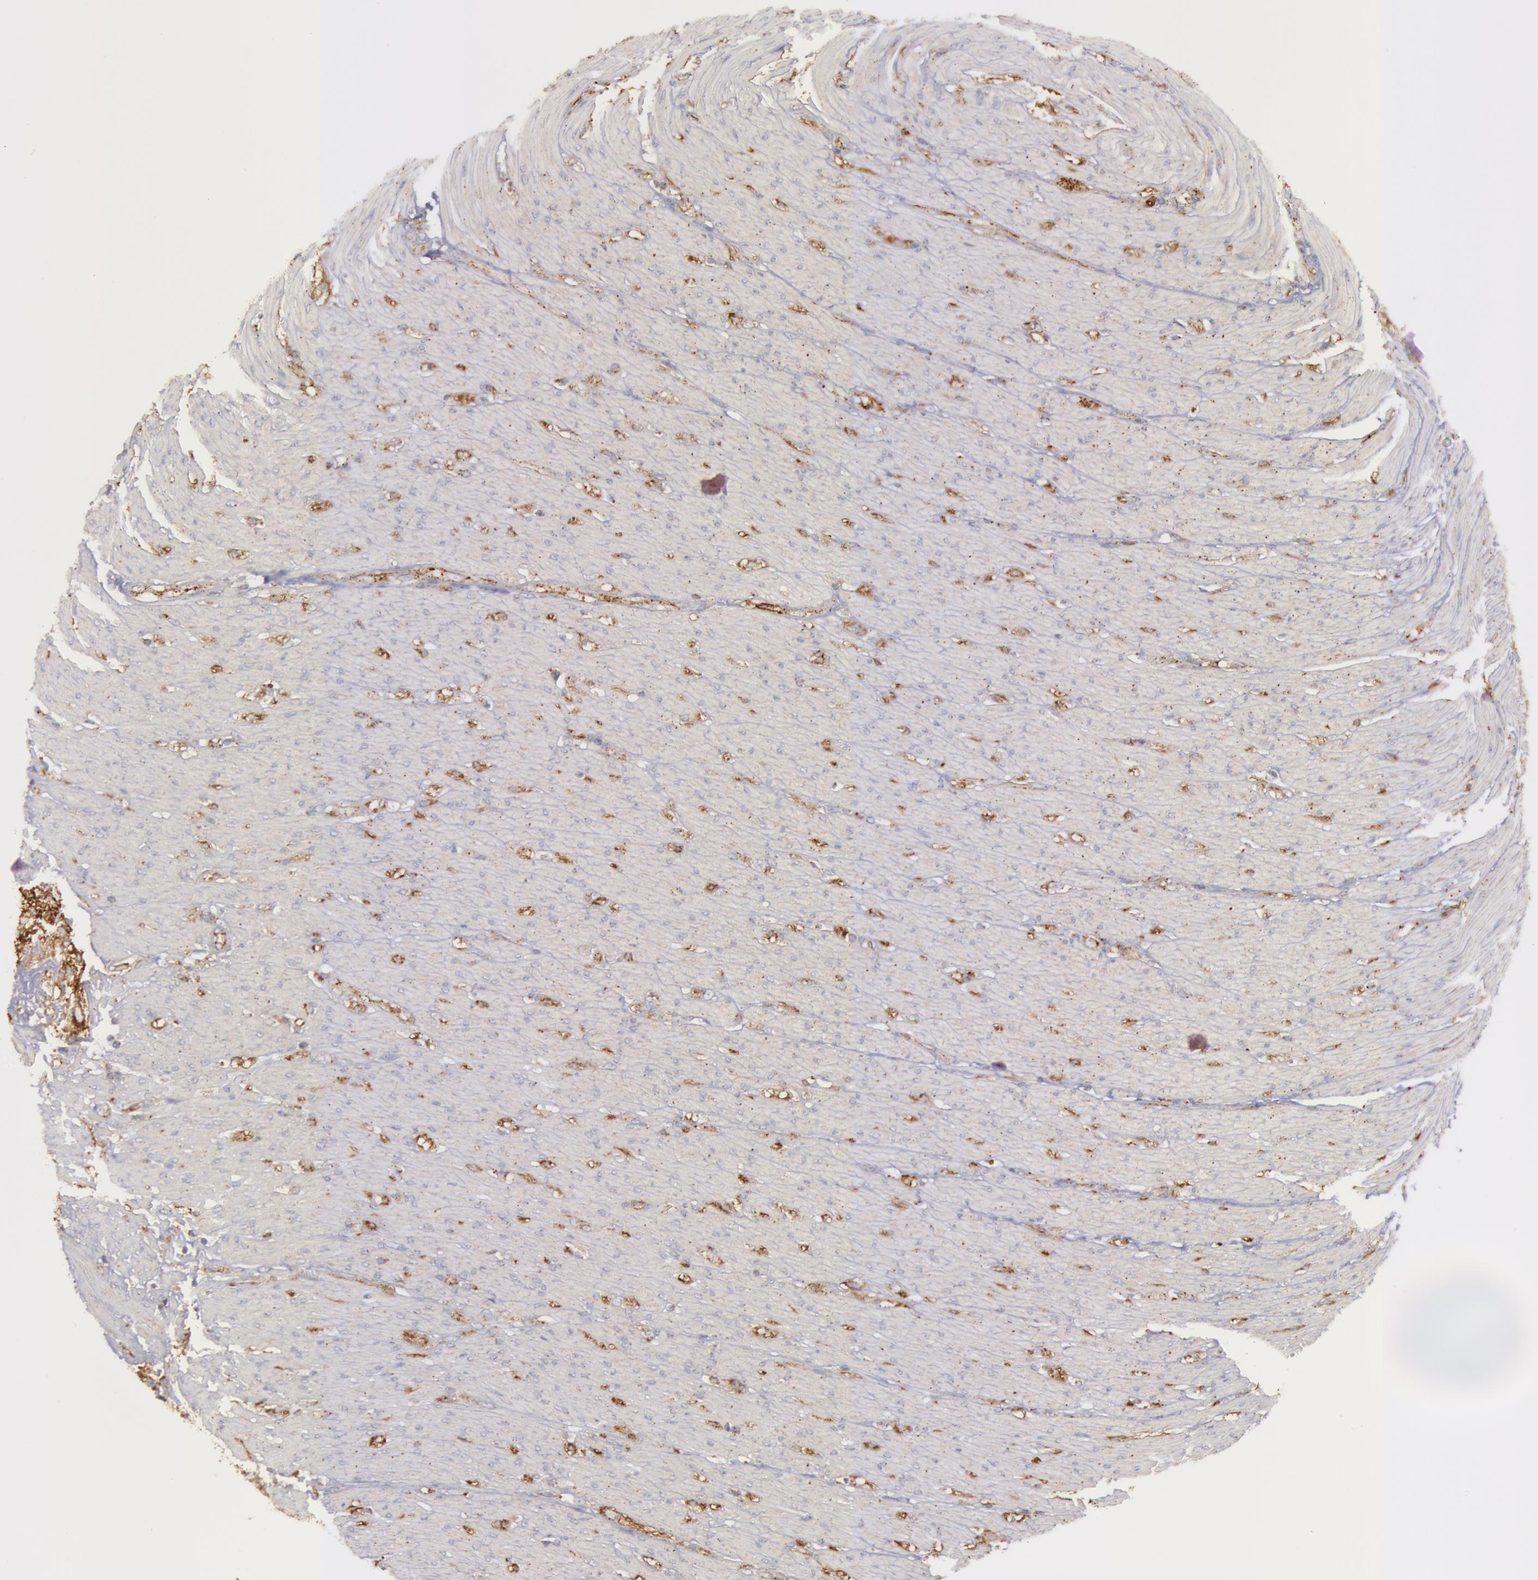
{"staining": {"intensity": "strong", "quantity": ">75%", "location": "cytoplasmic/membranous"}, "tissue": "colorectal cancer", "cell_type": "Tumor cells", "image_type": "cancer", "snomed": [{"axis": "morphology", "description": "Adenocarcinoma, NOS"}, {"axis": "topography", "description": "Colon"}], "caption": "The histopathology image shows staining of colorectal cancer, revealing strong cytoplasmic/membranous protein positivity (brown color) within tumor cells.", "gene": "FLOT2", "patient": {"sex": "female", "age": 46}}